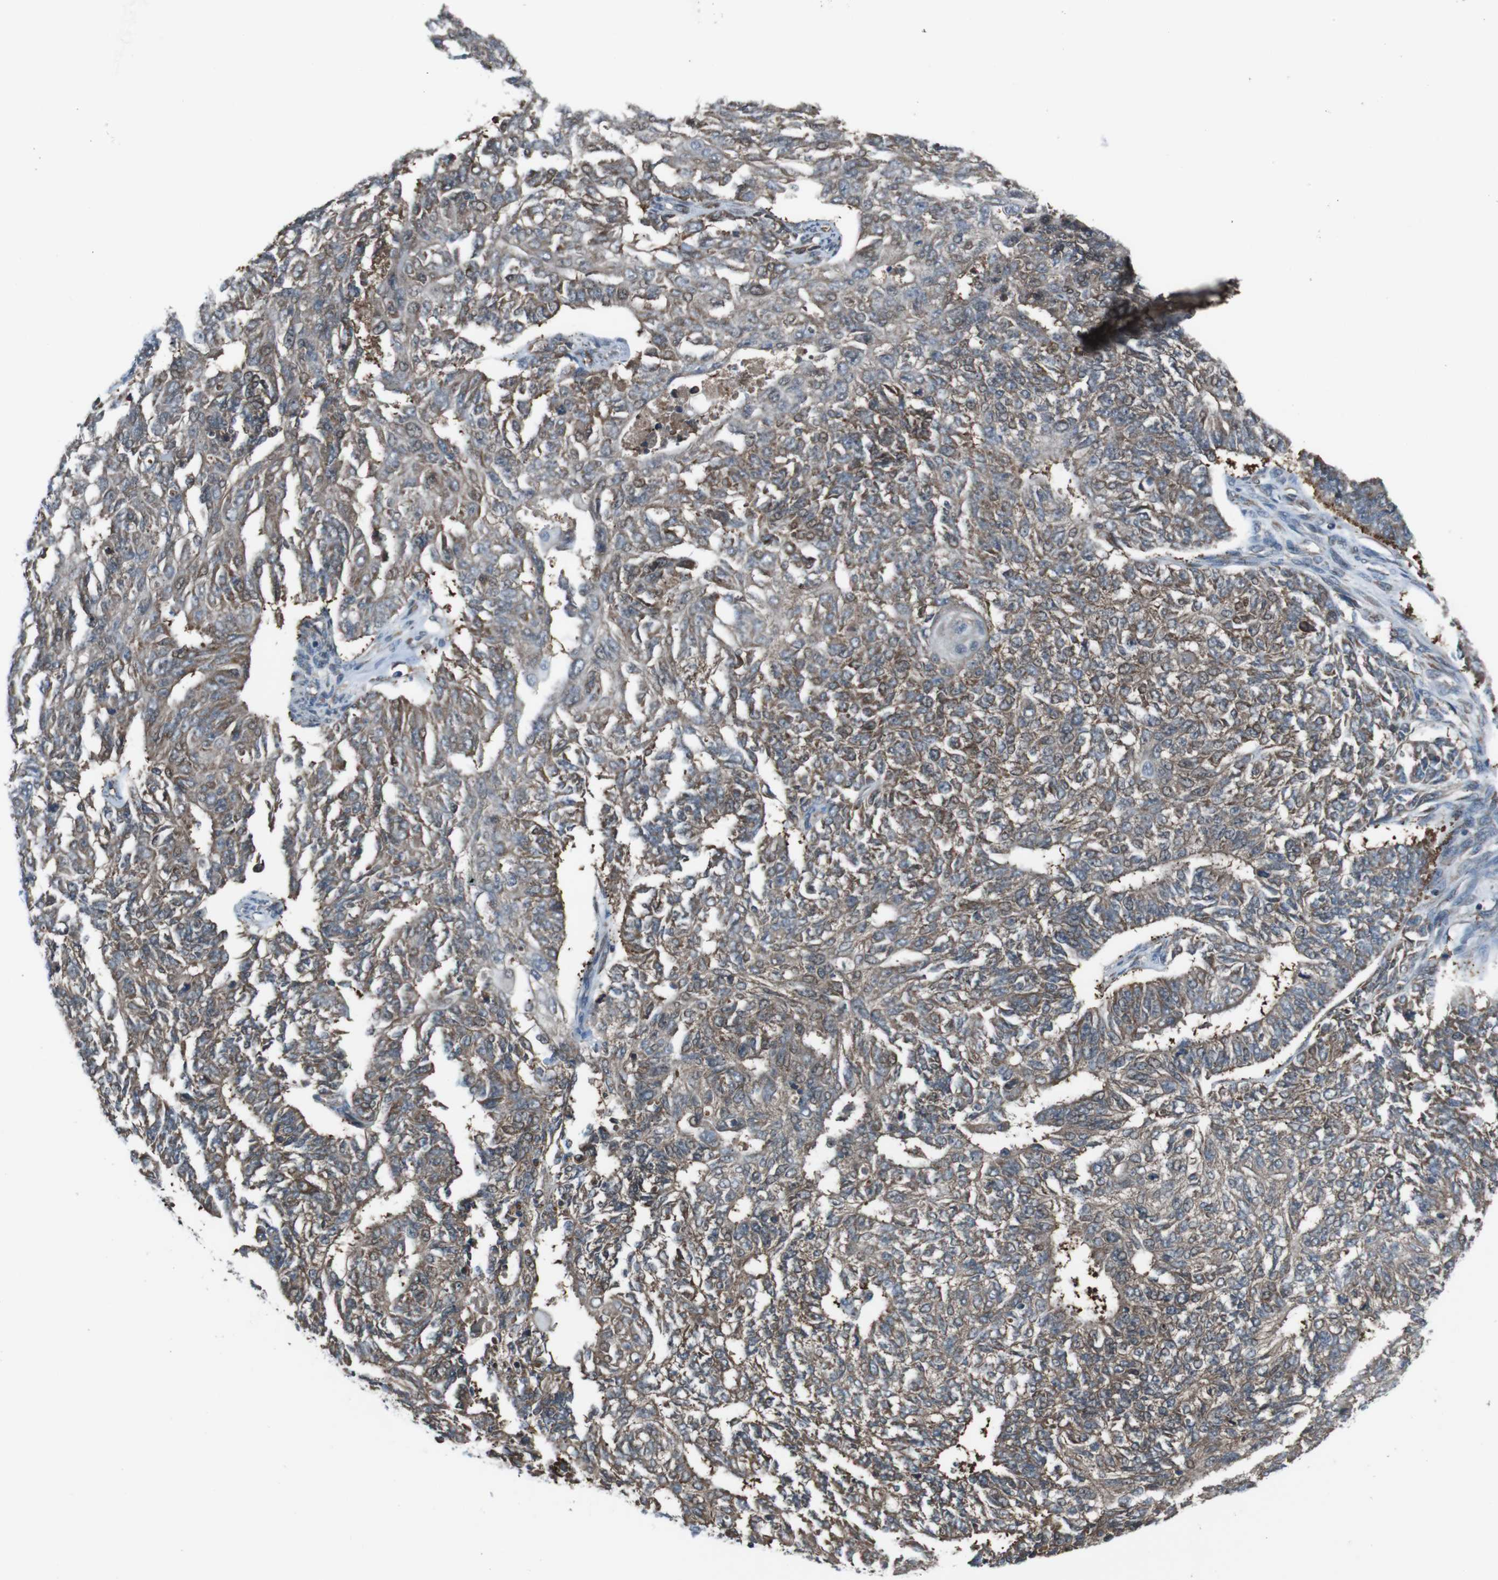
{"staining": {"intensity": "moderate", "quantity": ">75%", "location": "cytoplasmic/membranous"}, "tissue": "endometrial cancer", "cell_type": "Tumor cells", "image_type": "cancer", "snomed": [{"axis": "morphology", "description": "Adenocarcinoma, NOS"}, {"axis": "topography", "description": "Endometrium"}], "caption": "Immunohistochemistry staining of endometrial cancer, which shows medium levels of moderate cytoplasmic/membranous staining in approximately >75% of tumor cells indicating moderate cytoplasmic/membranous protein positivity. The staining was performed using DAB (3,3'-diaminobenzidine) (brown) for protein detection and nuclei were counterstained in hematoxylin (blue).", "gene": "SSR3", "patient": {"sex": "female", "age": 32}}